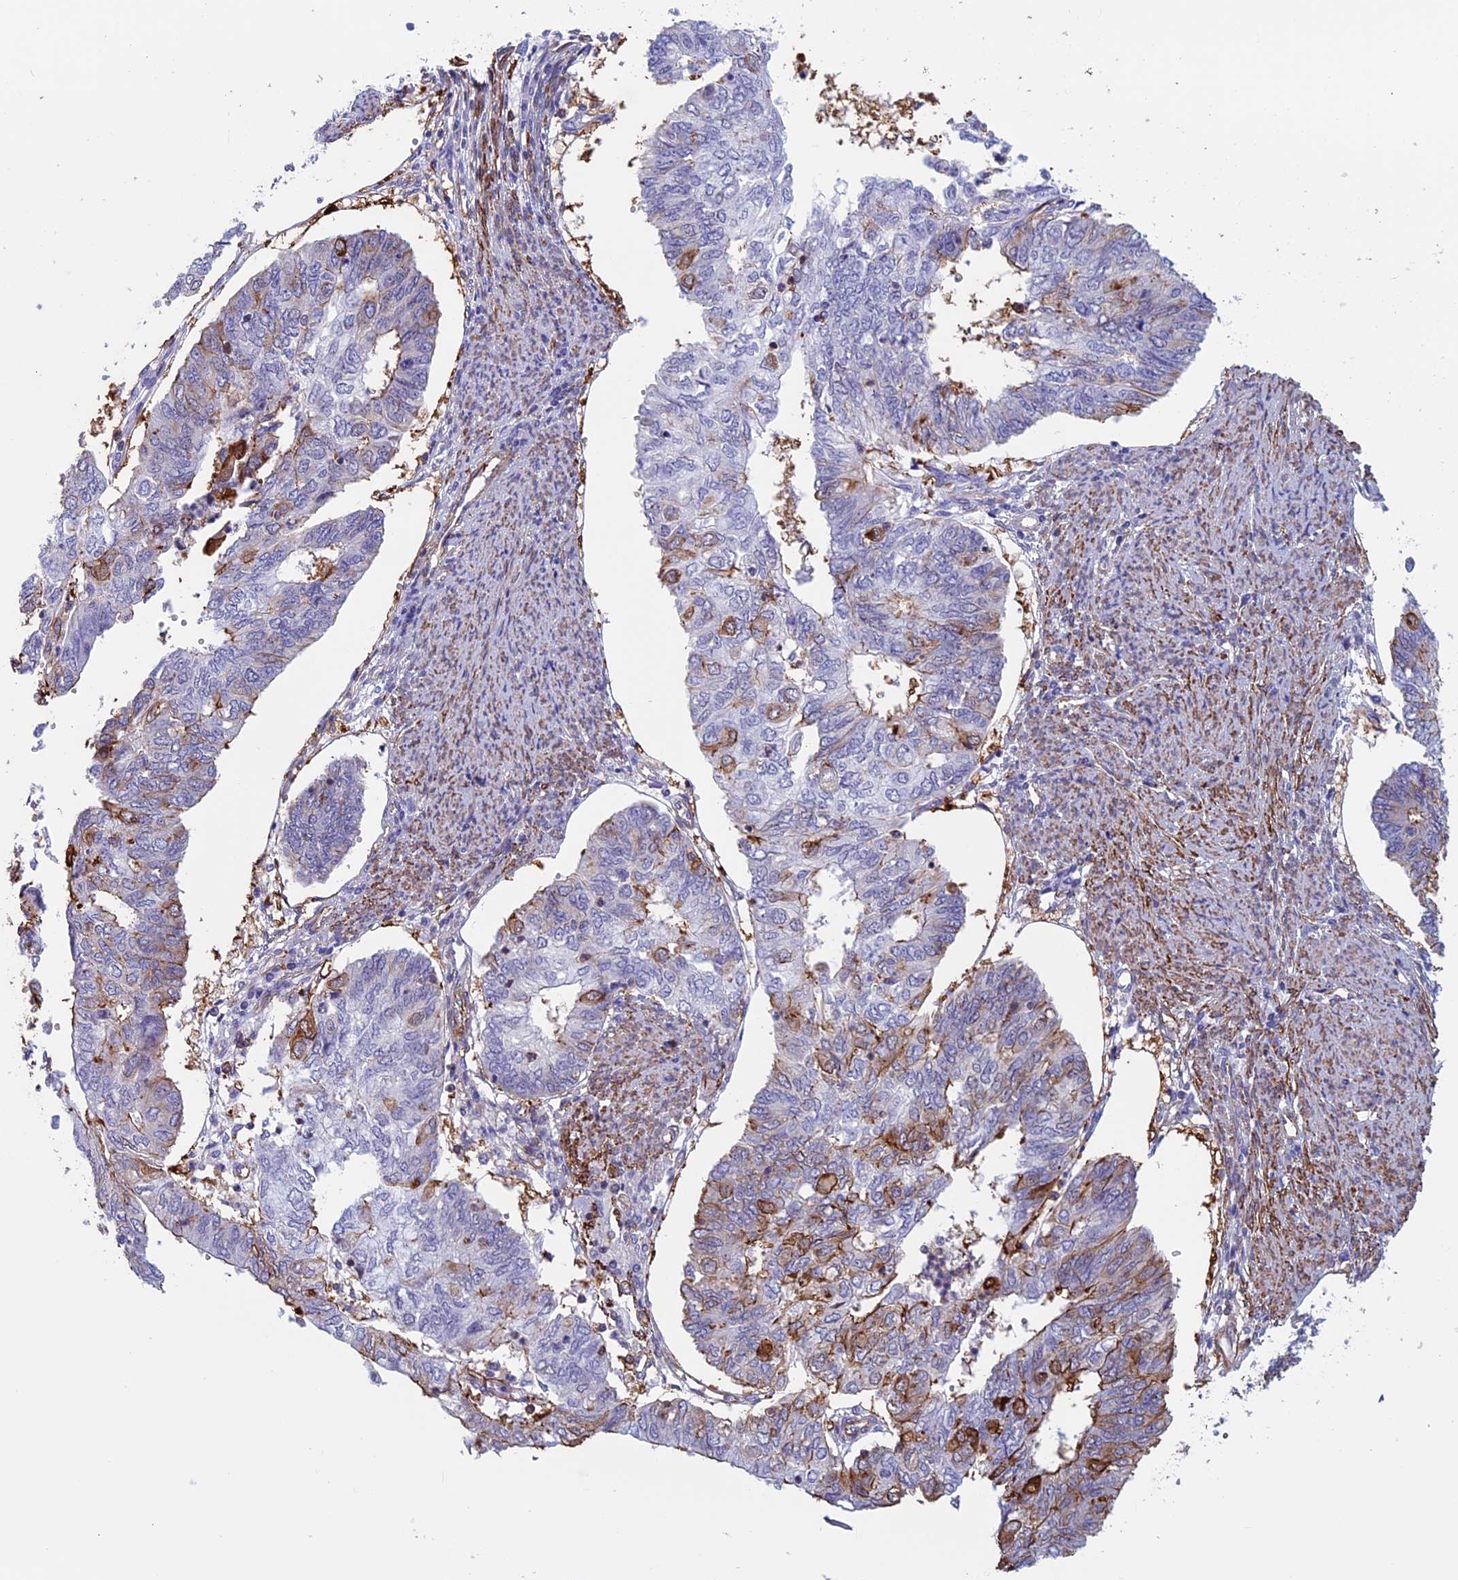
{"staining": {"intensity": "moderate", "quantity": "<25%", "location": "cytoplasmic/membranous"}, "tissue": "endometrial cancer", "cell_type": "Tumor cells", "image_type": "cancer", "snomed": [{"axis": "morphology", "description": "Adenocarcinoma, NOS"}, {"axis": "topography", "description": "Endometrium"}], "caption": "A high-resolution image shows immunohistochemistry (IHC) staining of endometrial cancer (adenocarcinoma), which demonstrates moderate cytoplasmic/membranous expression in about <25% of tumor cells. The staining is performed using DAB (3,3'-diaminobenzidine) brown chromogen to label protein expression. The nuclei are counter-stained blue using hematoxylin.", "gene": "ANGPTL2", "patient": {"sex": "female", "age": 68}}